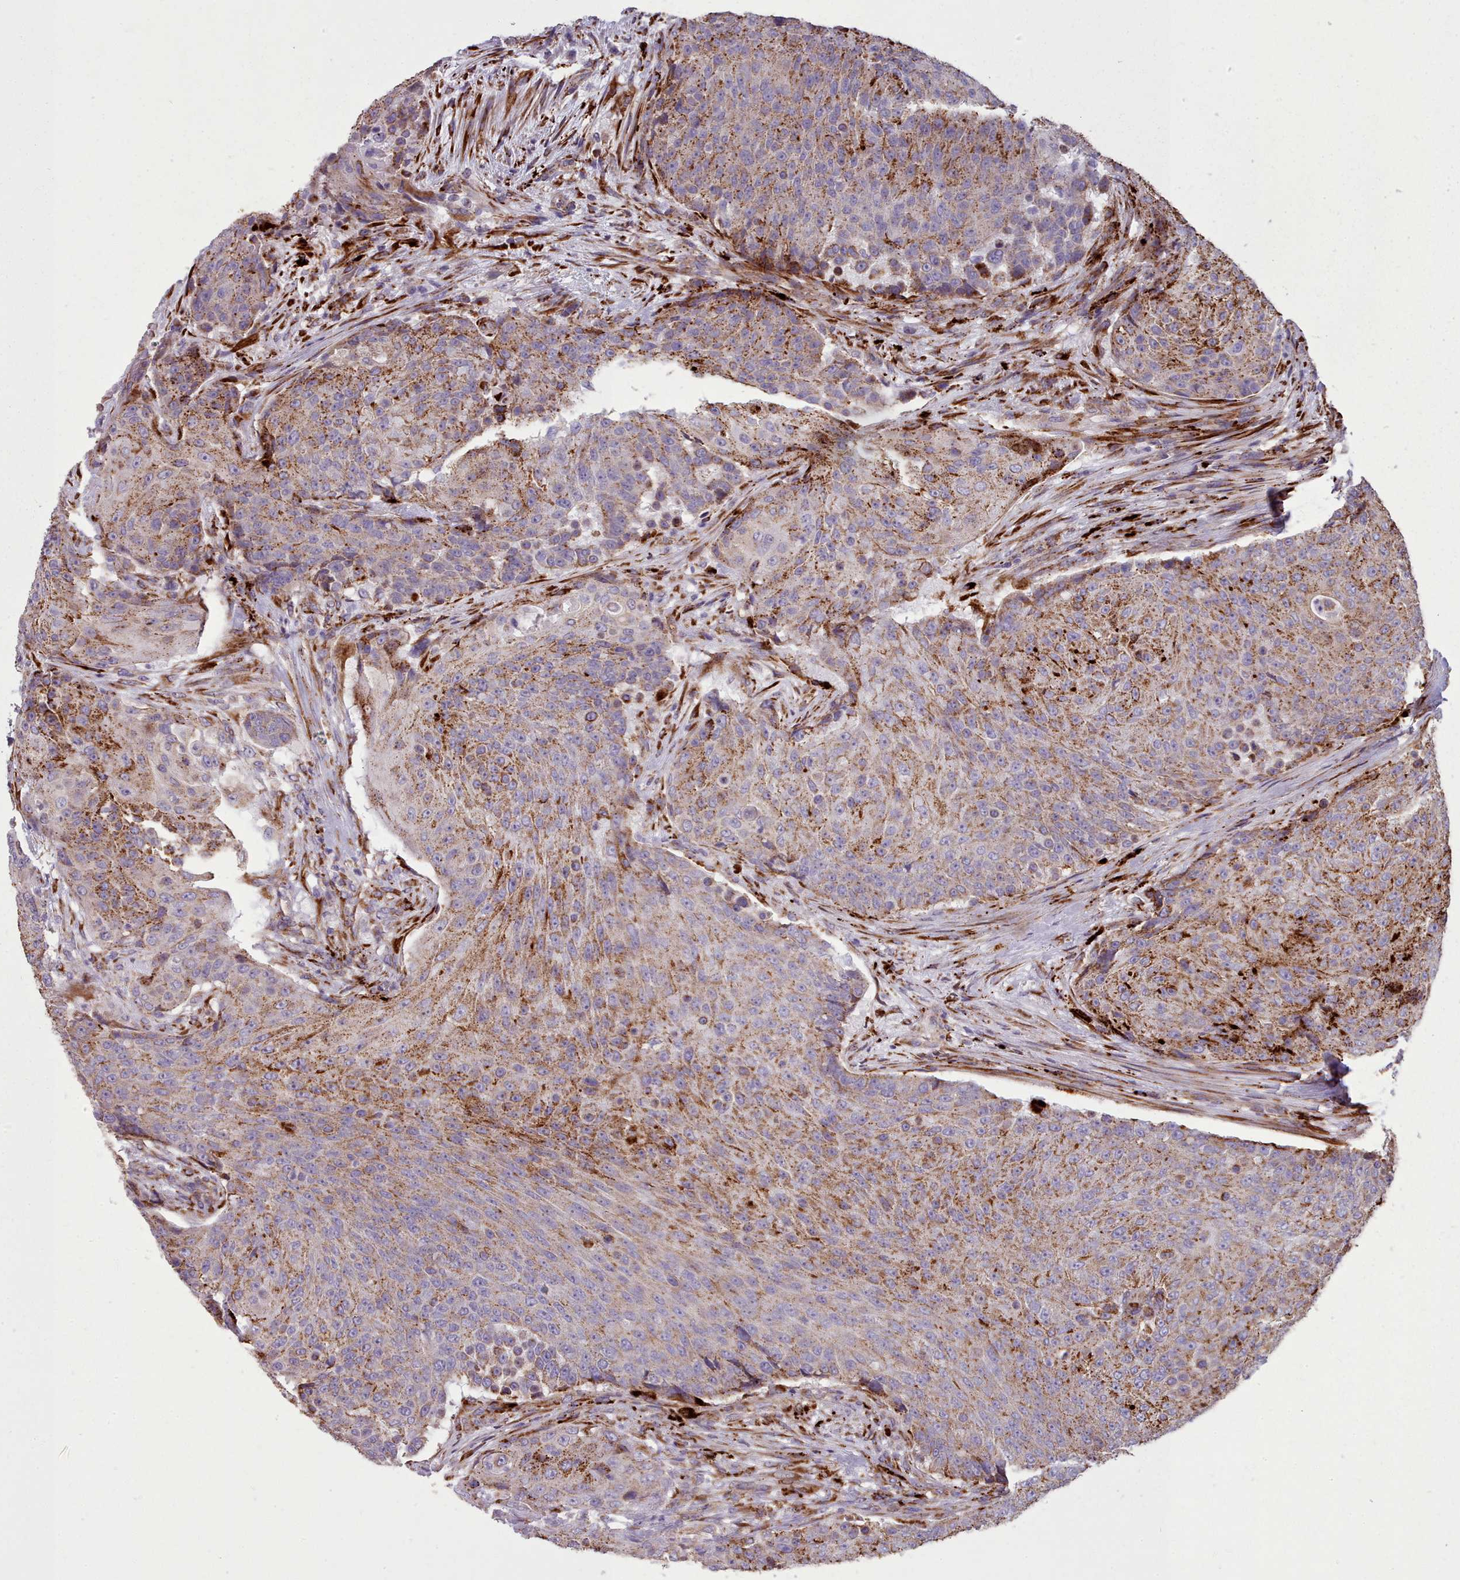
{"staining": {"intensity": "moderate", "quantity": "25%-75%", "location": "cytoplasmic/membranous"}, "tissue": "urothelial cancer", "cell_type": "Tumor cells", "image_type": "cancer", "snomed": [{"axis": "morphology", "description": "Urothelial carcinoma, High grade"}, {"axis": "topography", "description": "Urinary bladder"}], "caption": "Immunohistochemical staining of human urothelial carcinoma (high-grade) displays medium levels of moderate cytoplasmic/membranous protein positivity in approximately 25%-75% of tumor cells.", "gene": "FKBP10", "patient": {"sex": "female", "age": 63}}